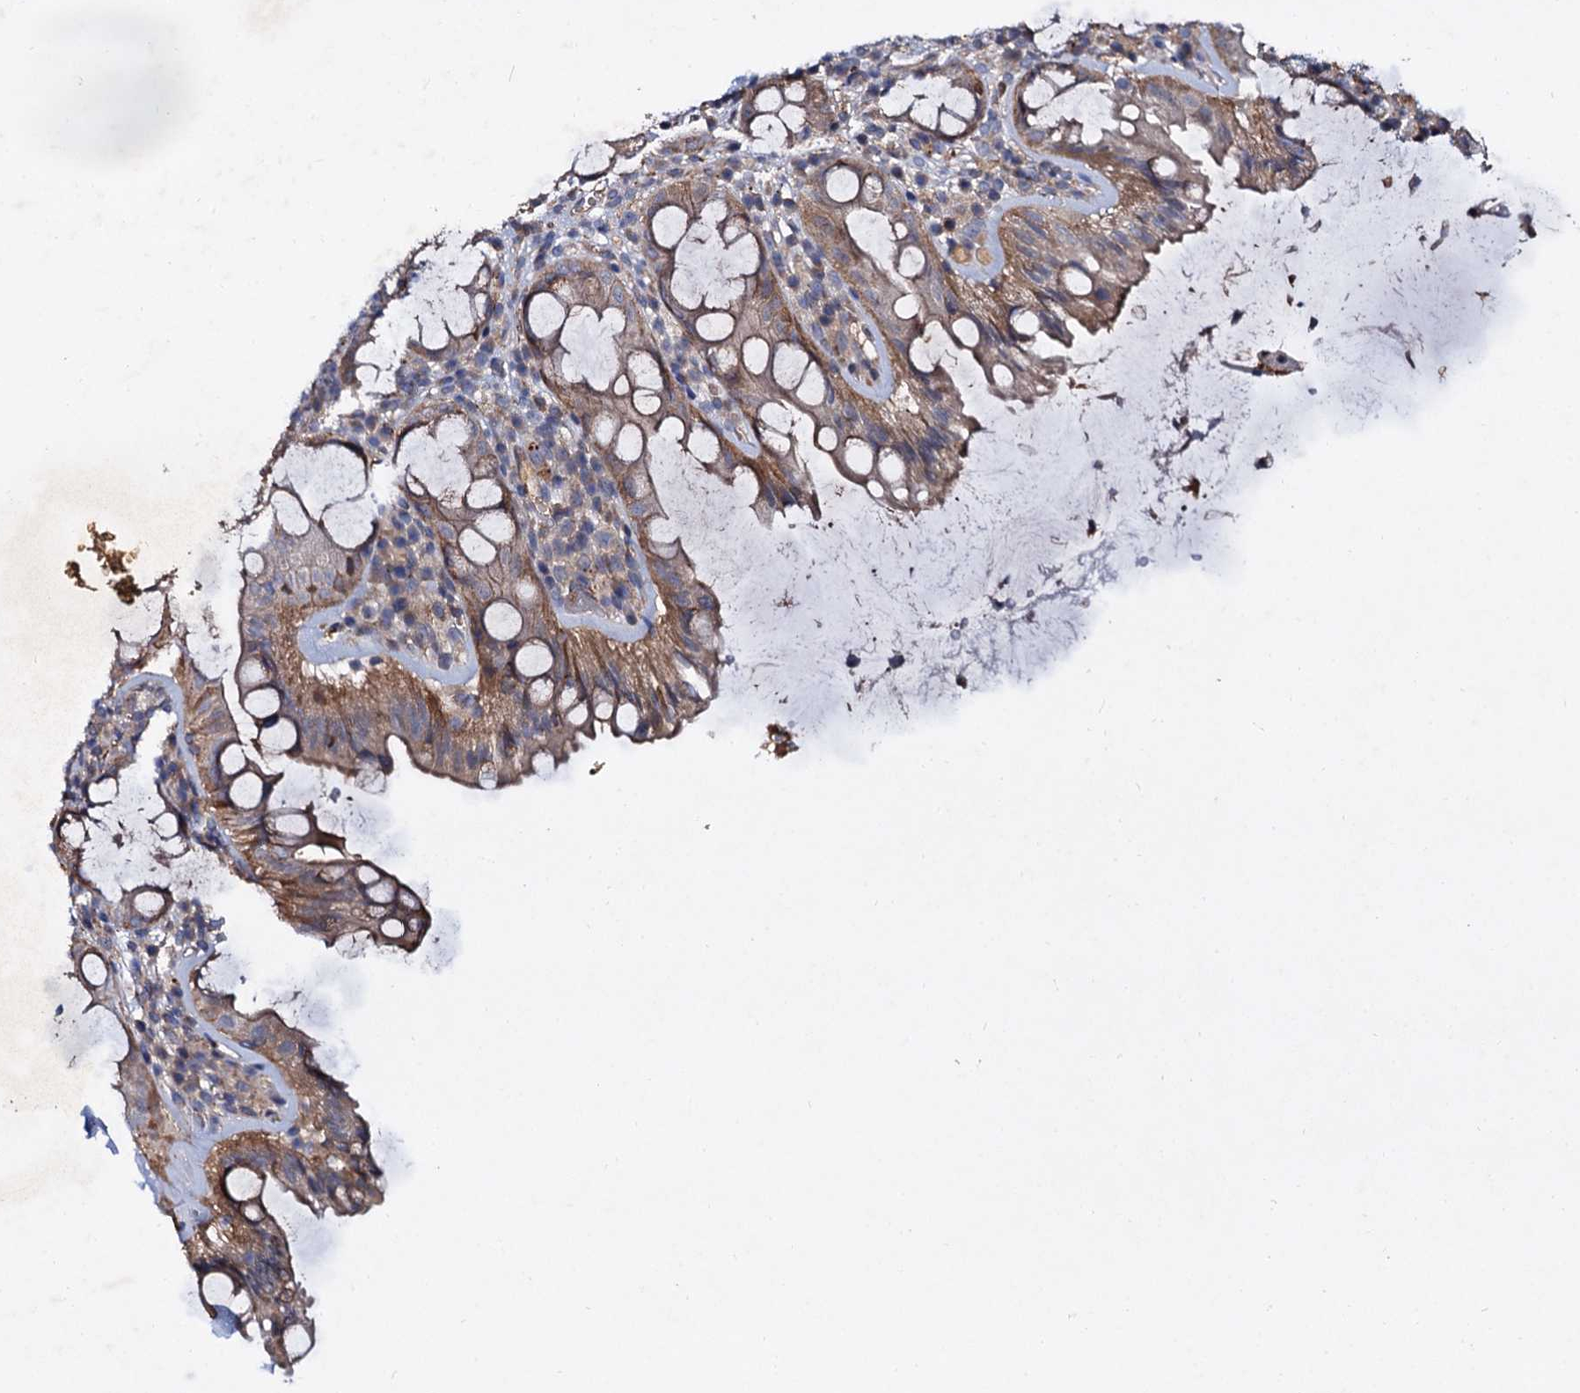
{"staining": {"intensity": "moderate", "quantity": ">75%", "location": "cytoplasmic/membranous"}, "tissue": "rectum", "cell_type": "Glandular cells", "image_type": "normal", "snomed": [{"axis": "morphology", "description": "Normal tissue, NOS"}, {"axis": "topography", "description": "Rectum"}], "caption": "A brown stain highlights moderate cytoplasmic/membranous positivity of a protein in glandular cells of unremarkable human rectum.", "gene": "ISM2", "patient": {"sex": "female", "age": 57}}